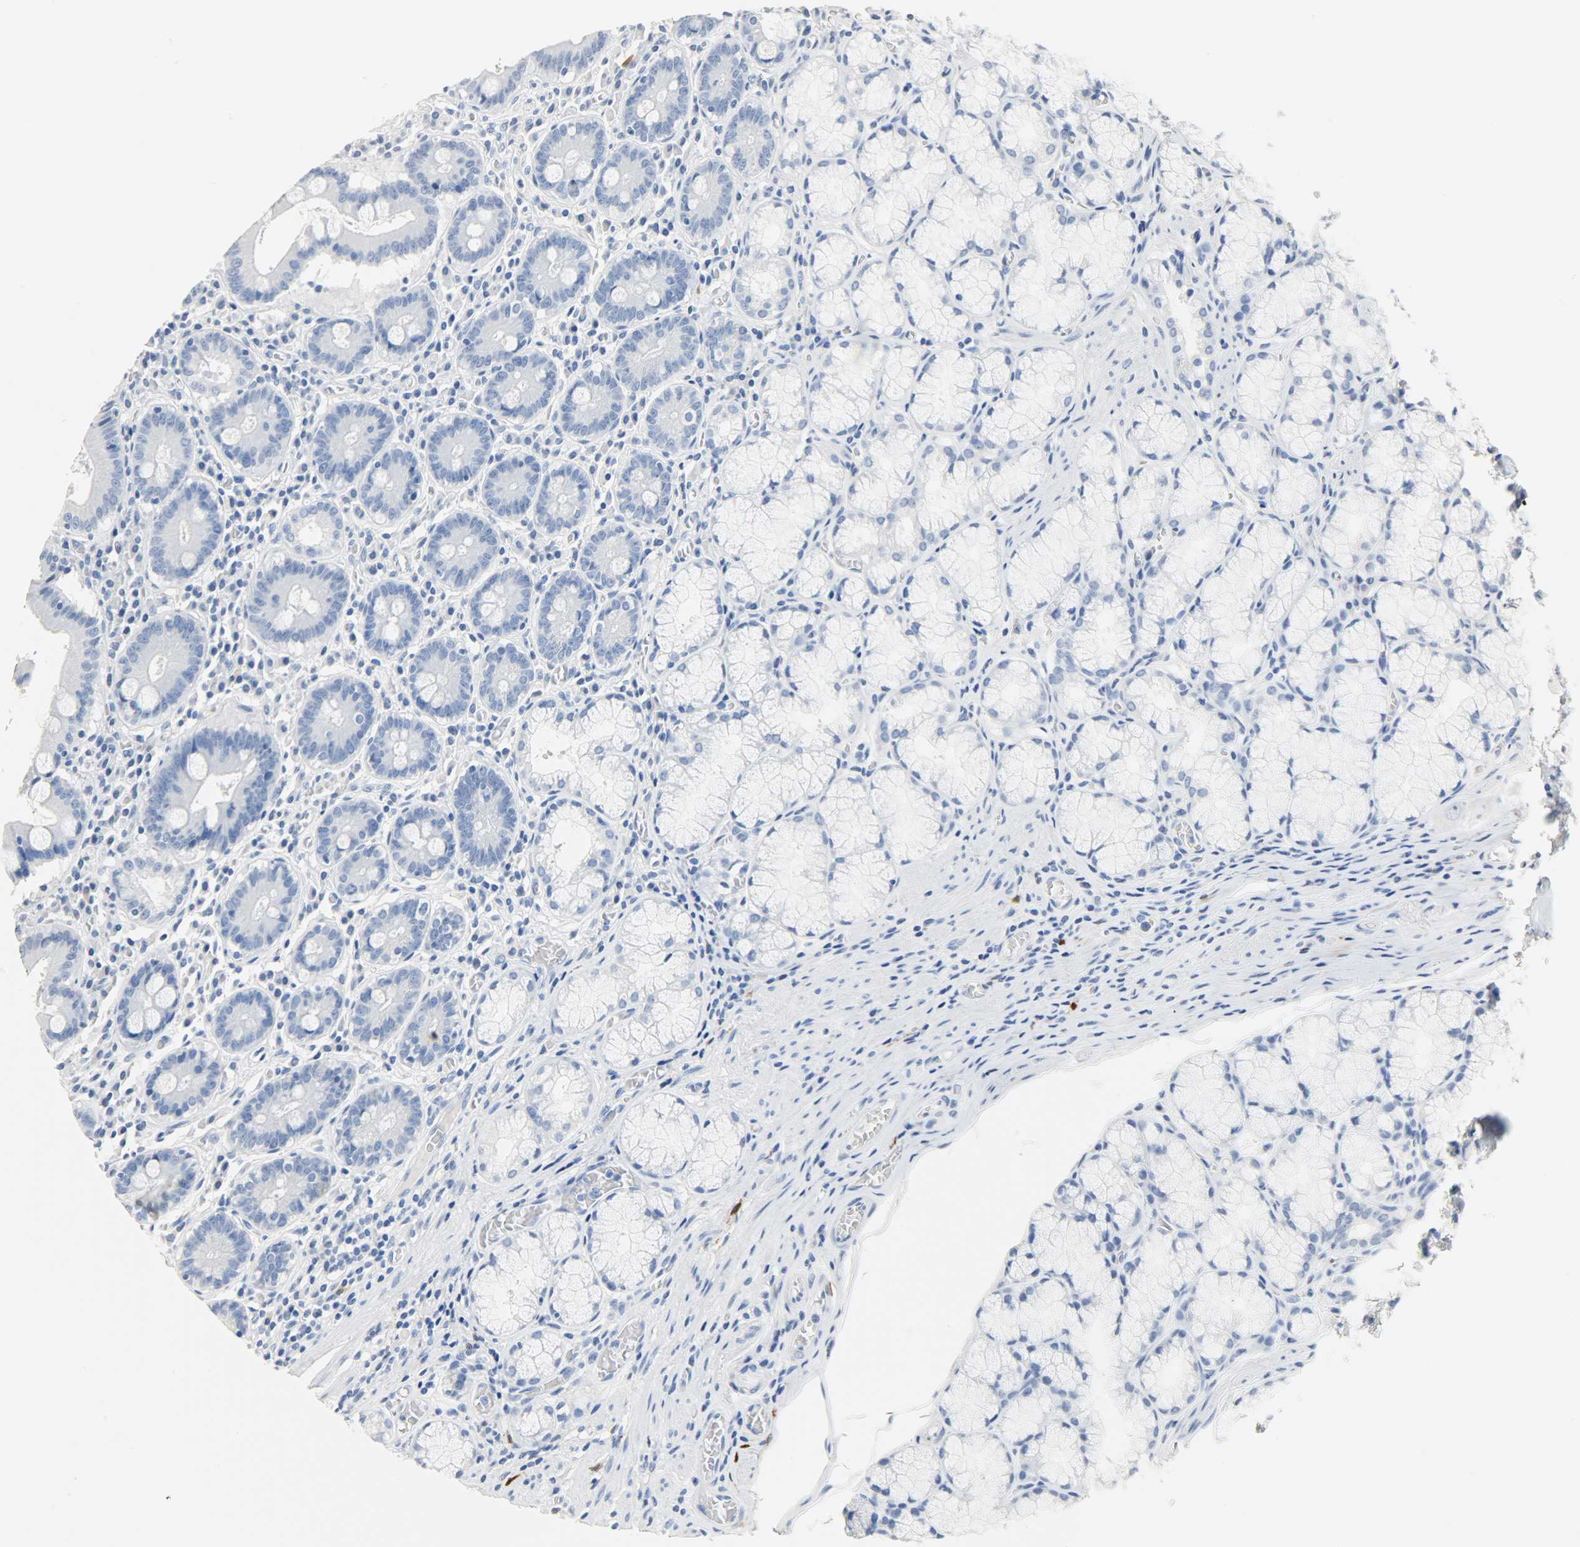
{"staining": {"intensity": "negative", "quantity": "none", "location": "none"}, "tissue": "stomach", "cell_type": "Glandular cells", "image_type": "normal", "snomed": [{"axis": "morphology", "description": "Normal tissue, NOS"}, {"axis": "topography", "description": "Stomach, lower"}], "caption": "This is a image of immunohistochemistry (IHC) staining of unremarkable stomach, which shows no staining in glandular cells. The staining is performed using DAB (3,3'-diaminobenzidine) brown chromogen with nuclei counter-stained in using hematoxylin.", "gene": "CA3", "patient": {"sex": "male", "age": 56}}